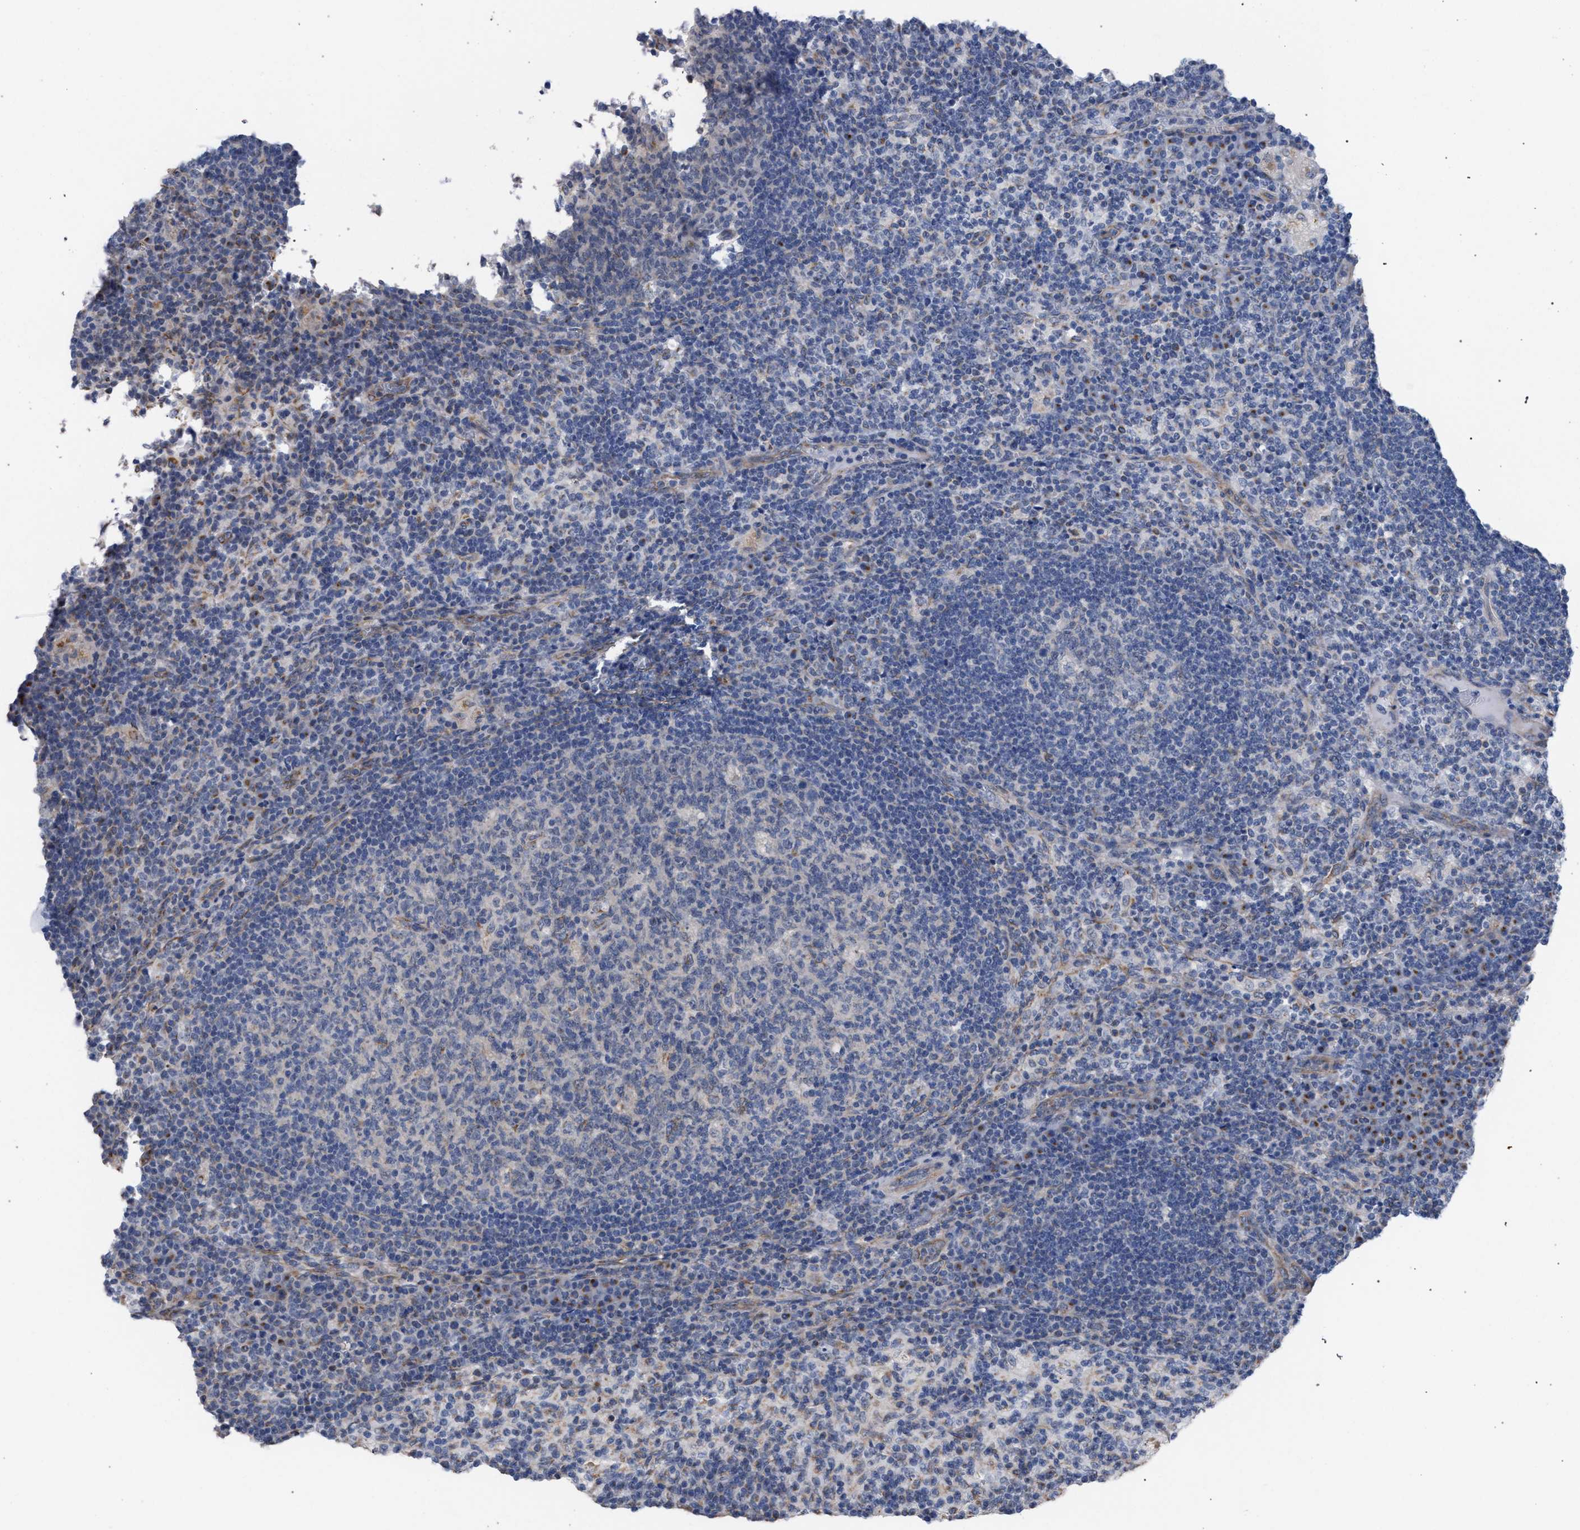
{"staining": {"intensity": "weak", "quantity": "<25%", "location": "cytoplasmic/membranous"}, "tissue": "lymph node", "cell_type": "Germinal center cells", "image_type": "normal", "snomed": [{"axis": "morphology", "description": "Normal tissue, NOS"}, {"axis": "morphology", "description": "Inflammation, NOS"}, {"axis": "topography", "description": "Lymph node"}], "caption": "Protein analysis of unremarkable lymph node displays no significant staining in germinal center cells. The staining is performed using DAB brown chromogen with nuclei counter-stained in using hematoxylin.", "gene": "GOLGA2", "patient": {"sex": "male", "age": 55}}